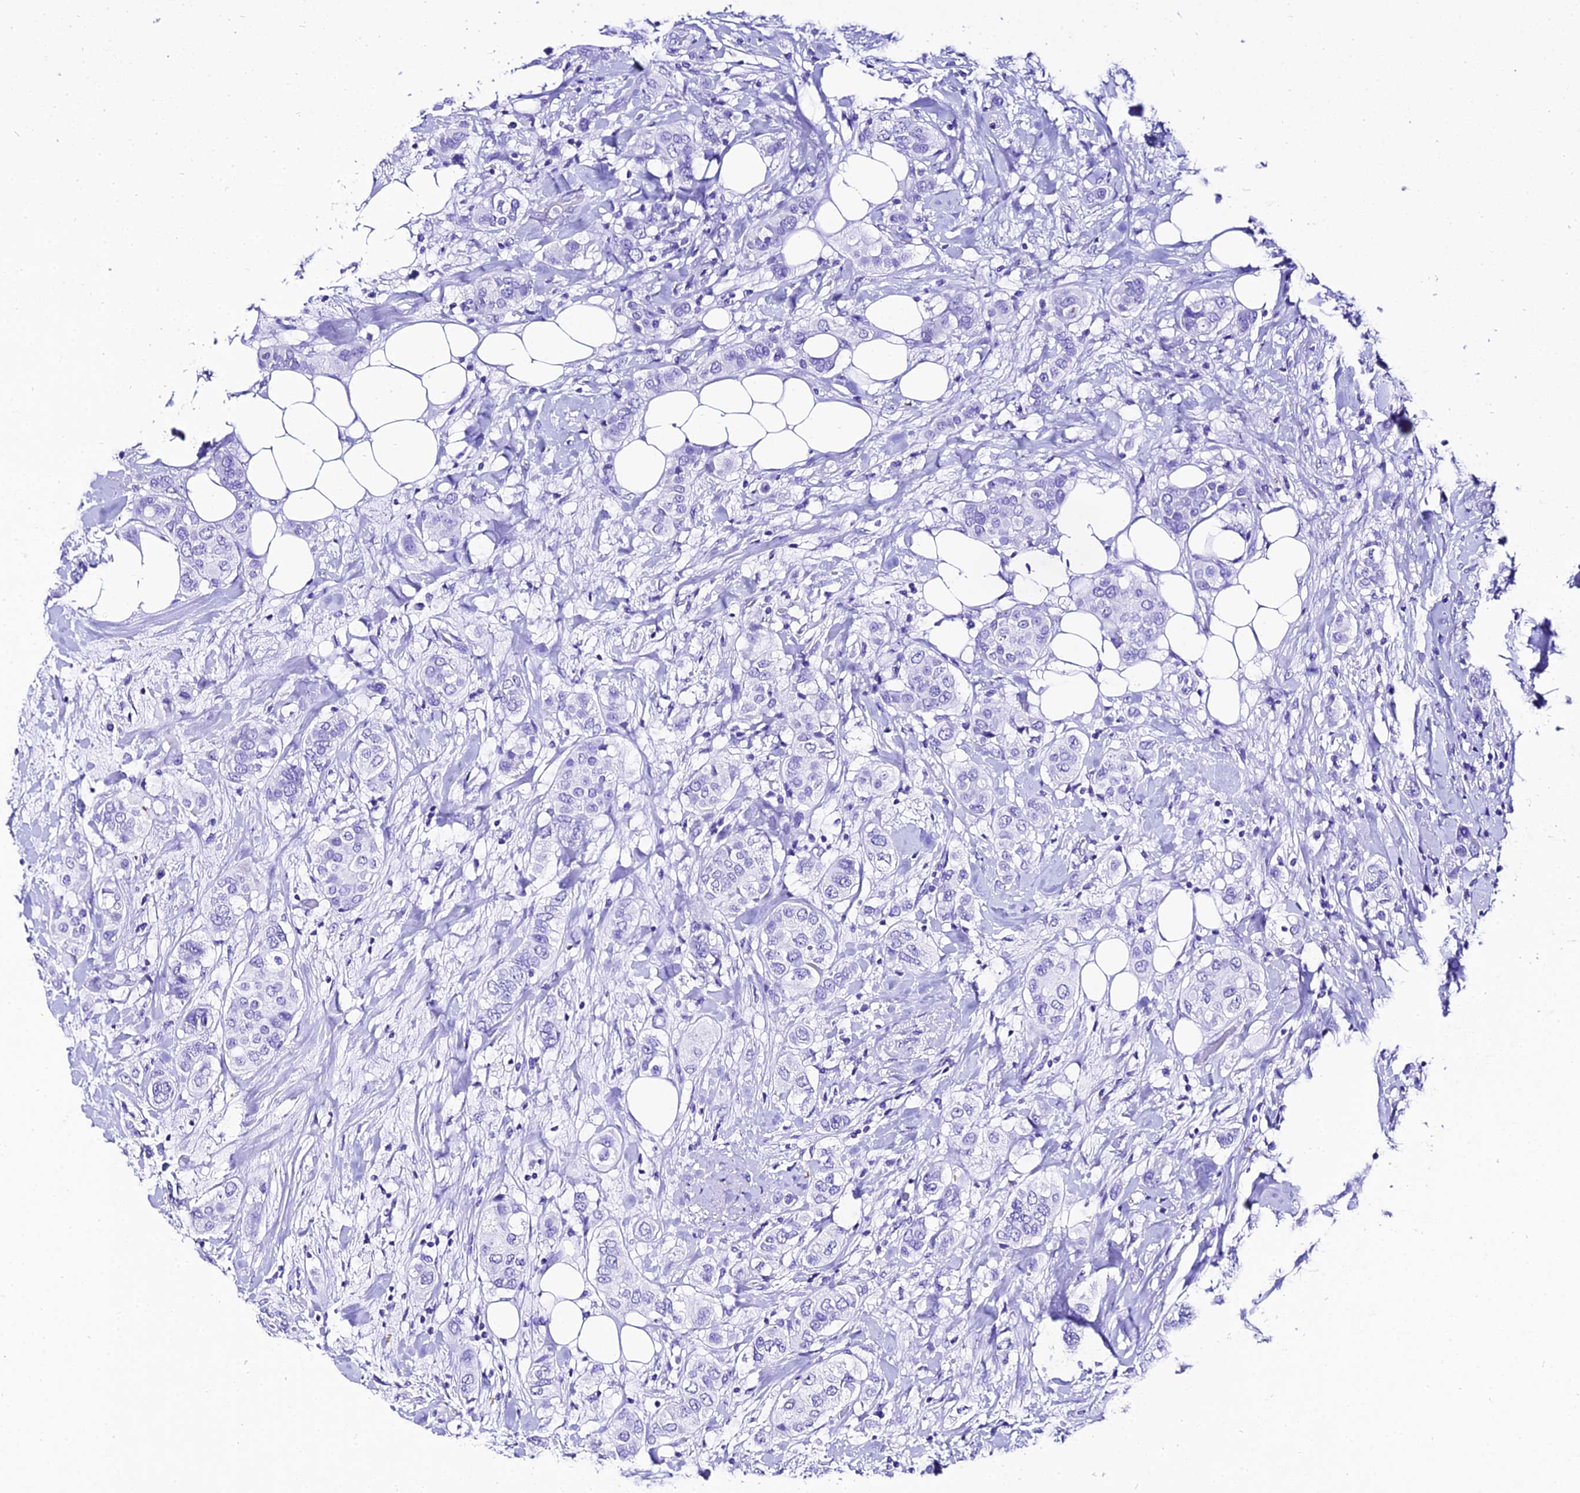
{"staining": {"intensity": "negative", "quantity": "none", "location": "none"}, "tissue": "breast cancer", "cell_type": "Tumor cells", "image_type": "cancer", "snomed": [{"axis": "morphology", "description": "Lobular carcinoma"}, {"axis": "topography", "description": "Breast"}], "caption": "Immunohistochemistry (IHC) of breast lobular carcinoma displays no positivity in tumor cells.", "gene": "TRMT44", "patient": {"sex": "female", "age": 51}}